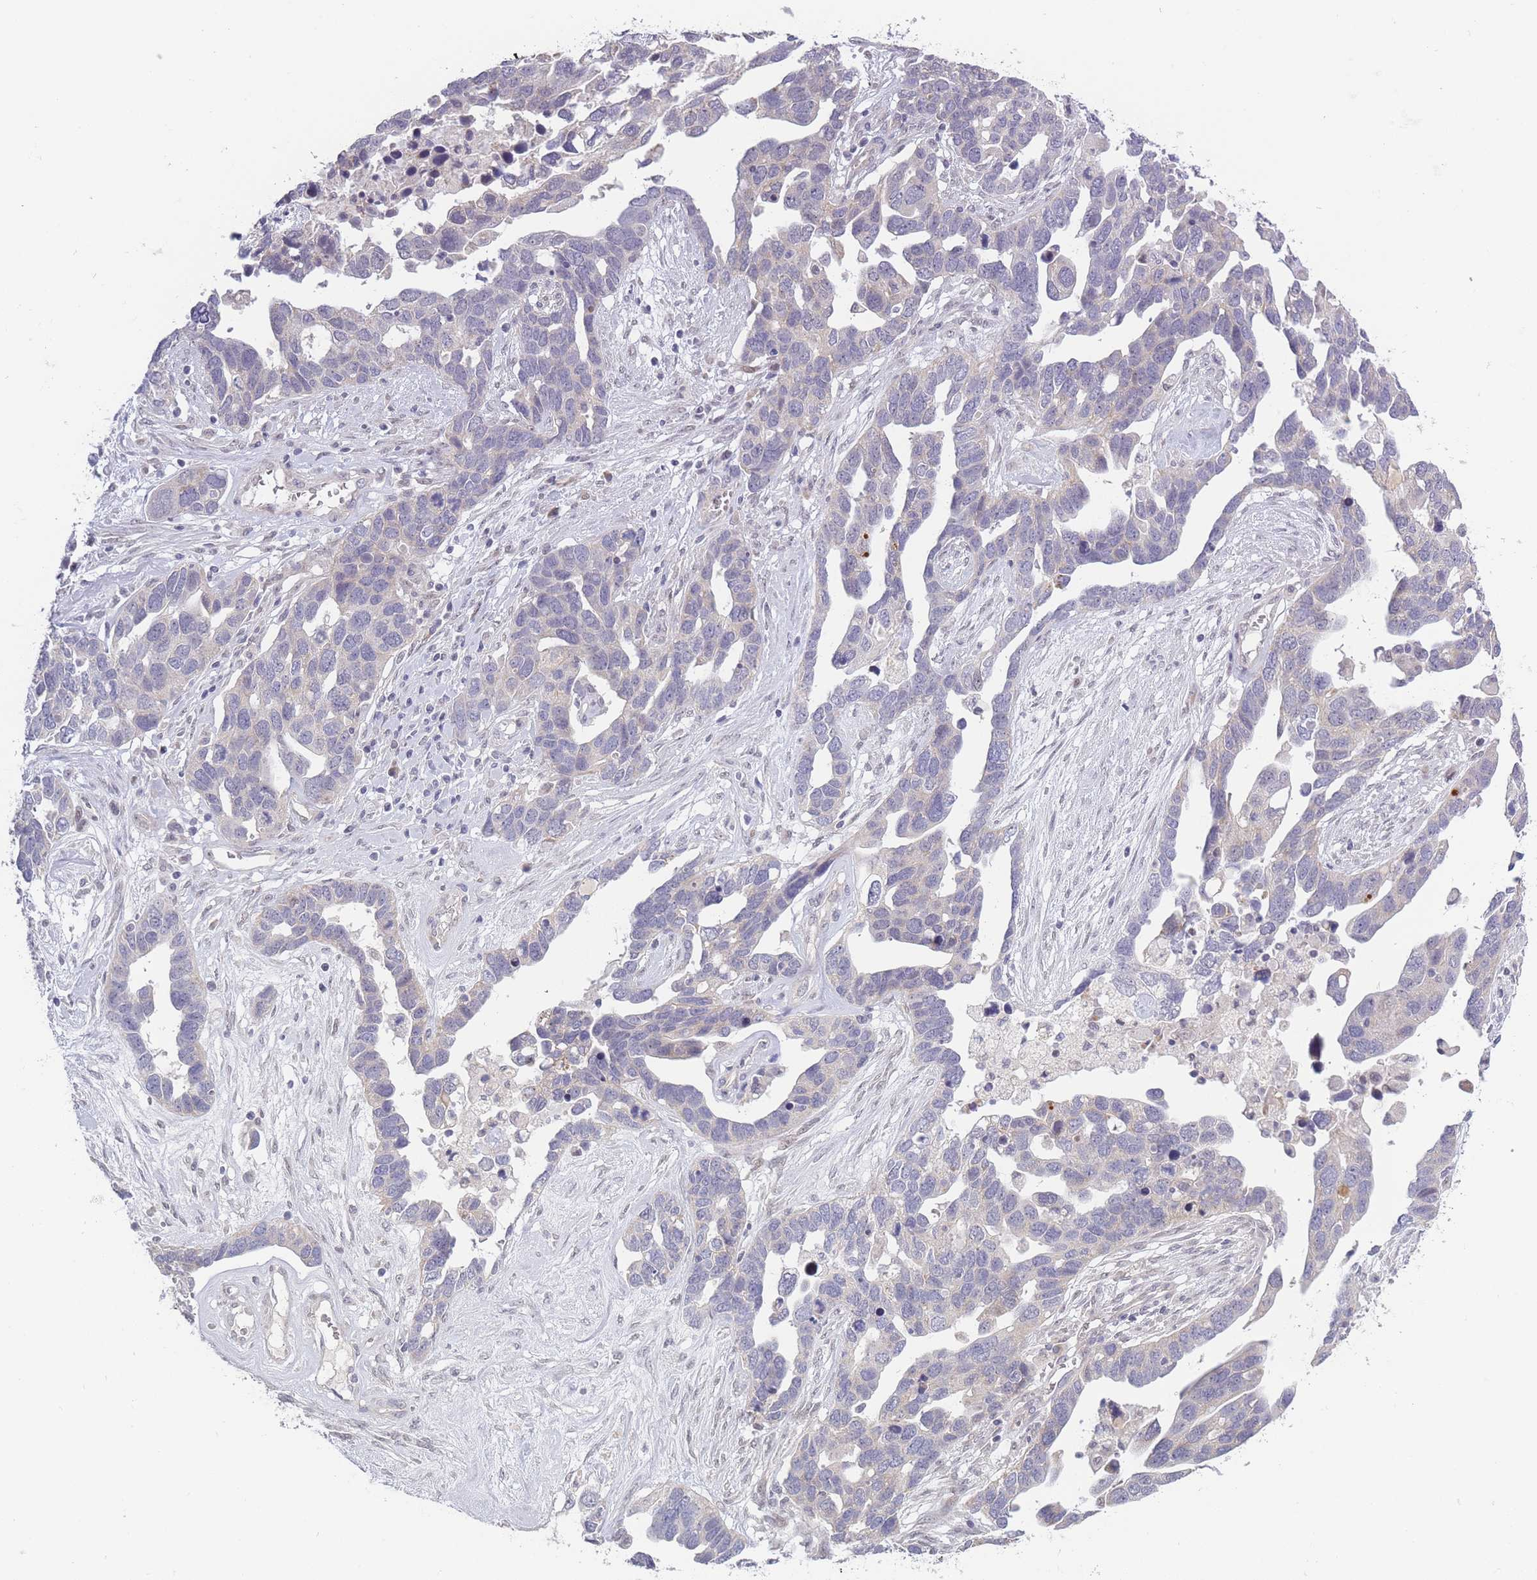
{"staining": {"intensity": "negative", "quantity": "none", "location": "none"}, "tissue": "ovarian cancer", "cell_type": "Tumor cells", "image_type": "cancer", "snomed": [{"axis": "morphology", "description": "Cystadenocarcinoma, serous, NOS"}, {"axis": "topography", "description": "Ovary"}], "caption": "Serous cystadenocarcinoma (ovarian) stained for a protein using IHC reveals no staining tumor cells.", "gene": "FAM227B", "patient": {"sex": "female", "age": 54}}